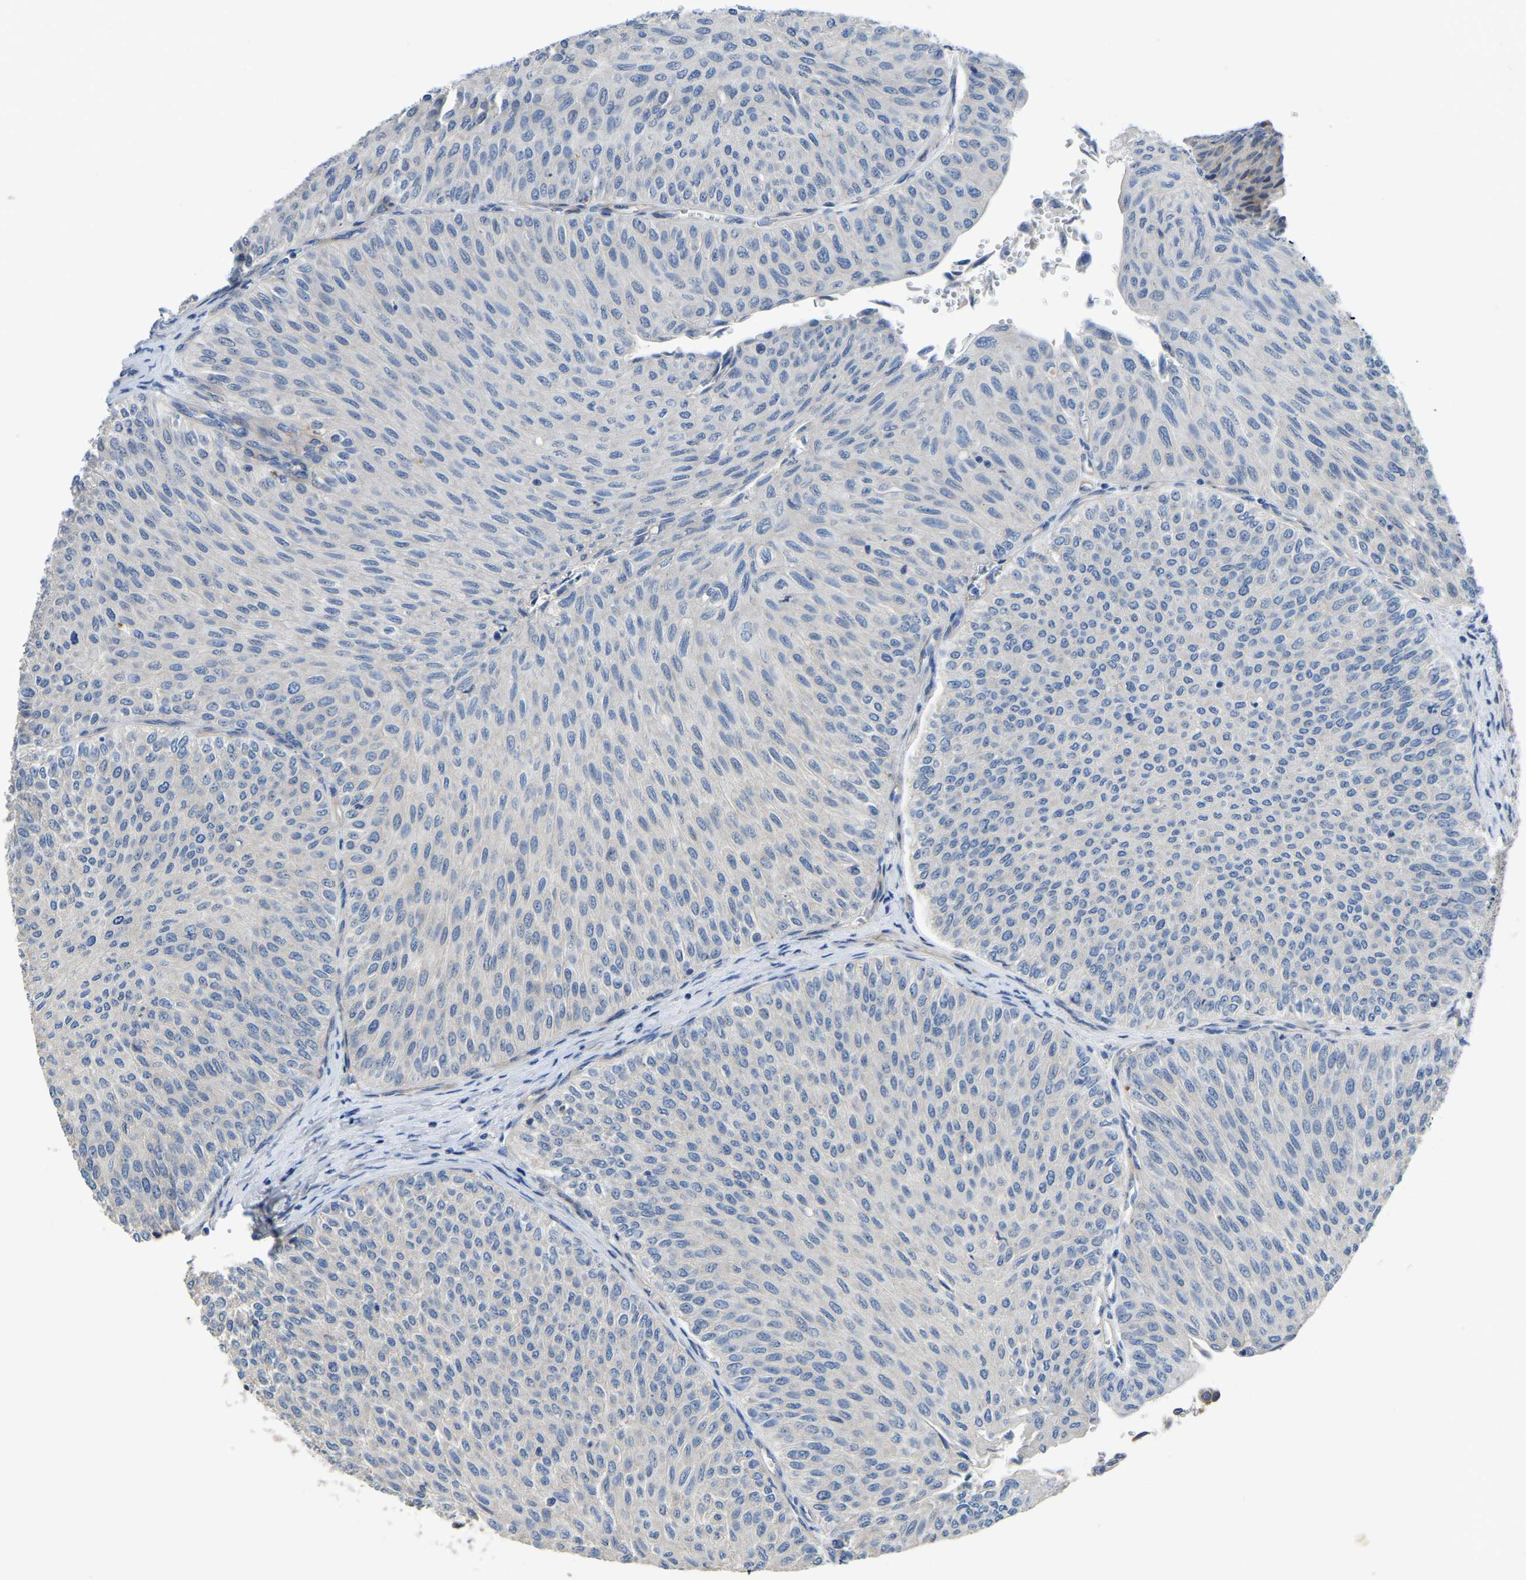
{"staining": {"intensity": "negative", "quantity": "none", "location": "none"}, "tissue": "urothelial cancer", "cell_type": "Tumor cells", "image_type": "cancer", "snomed": [{"axis": "morphology", "description": "Urothelial carcinoma, Low grade"}, {"axis": "topography", "description": "Urinary bladder"}], "caption": "Tumor cells are negative for protein expression in human urothelial cancer. (Brightfield microscopy of DAB immunohistochemistry at high magnification).", "gene": "HIGD2B", "patient": {"sex": "male", "age": 78}}